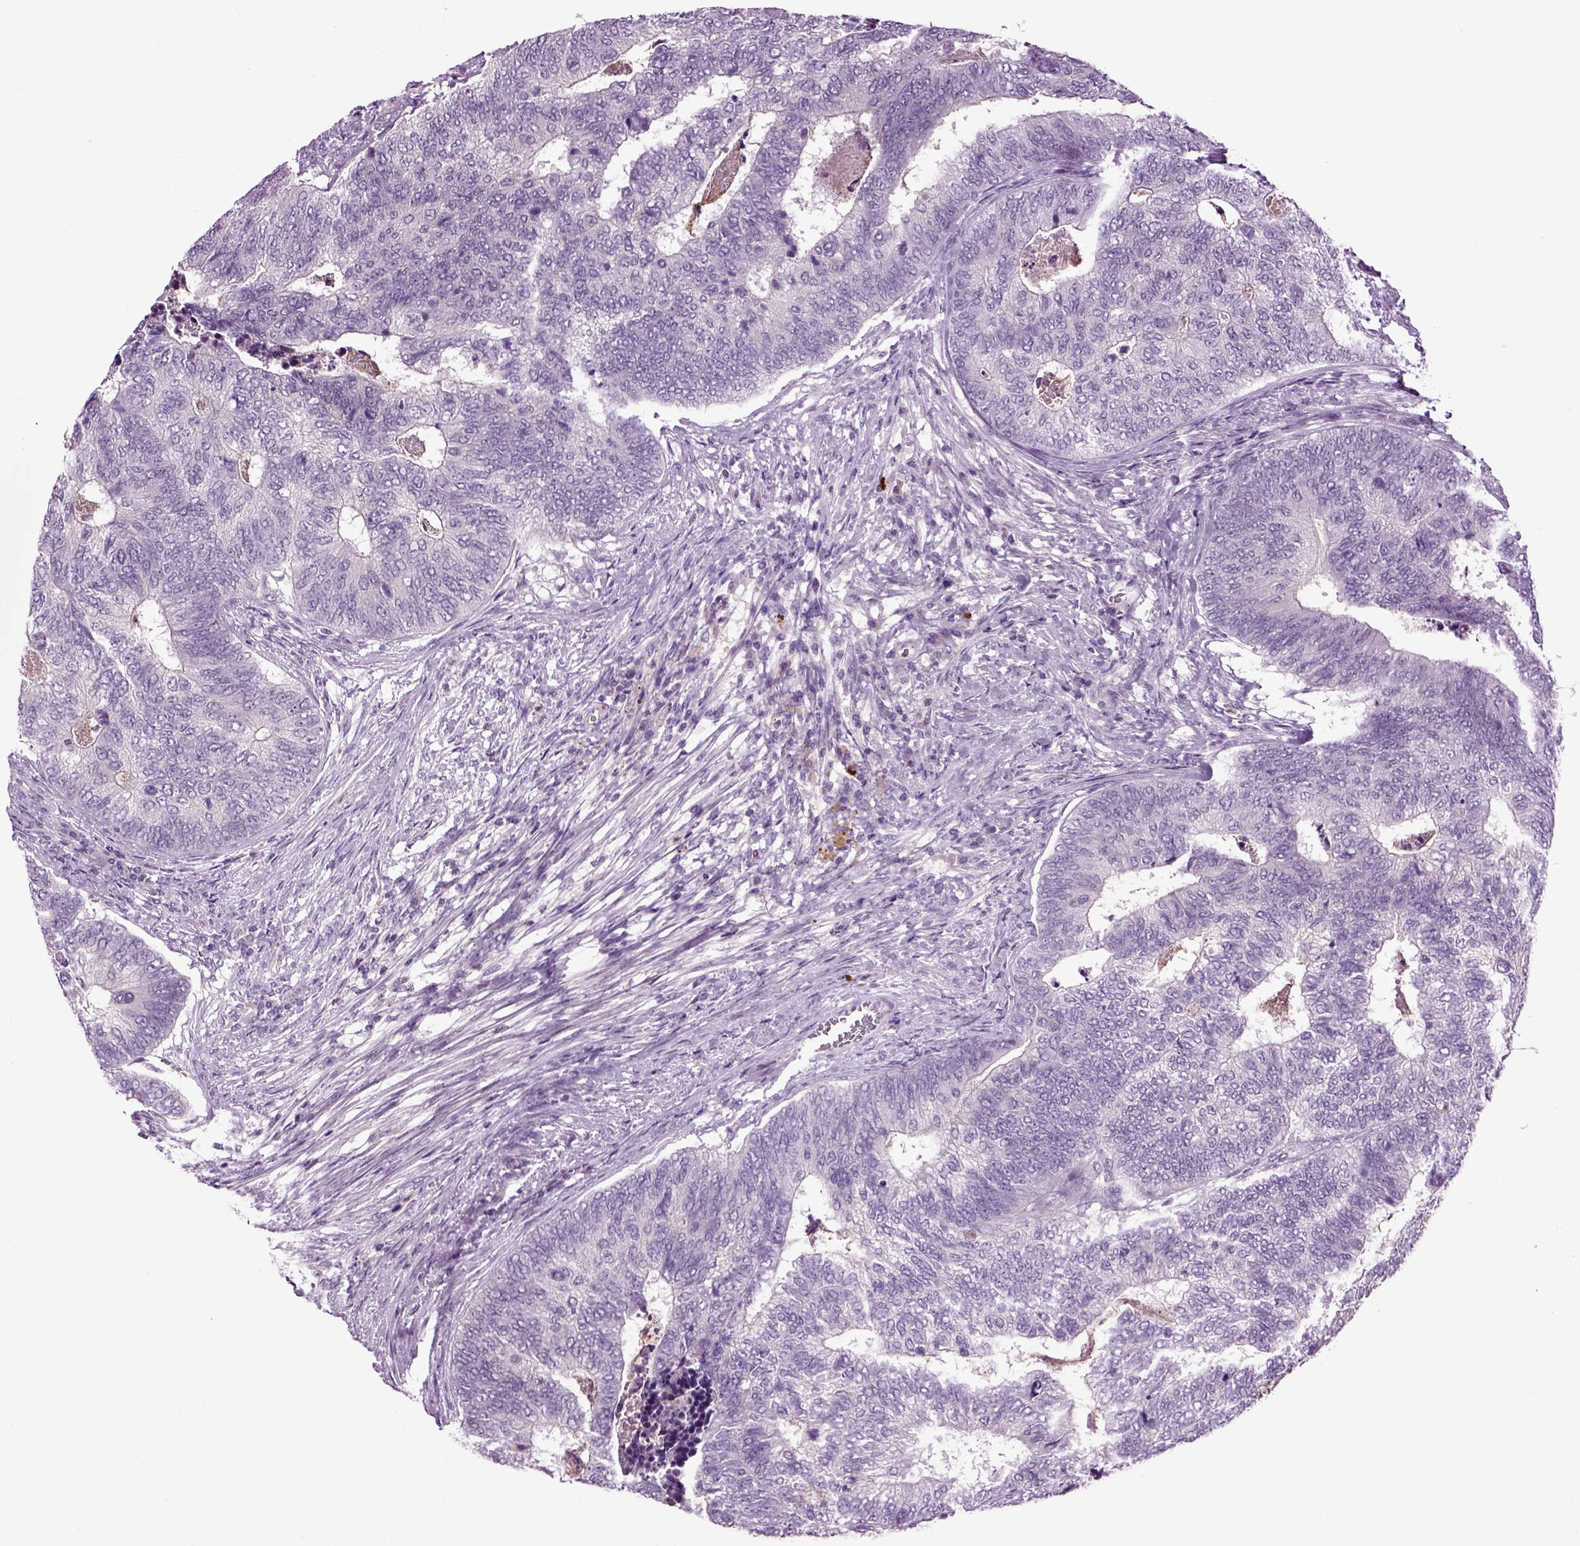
{"staining": {"intensity": "negative", "quantity": "none", "location": "none"}, "tissue": "colorectal cancer", "cell_type": "Tumor cells", "image_type": "cancer", "snomed": [{"axis": "morphology", "description": "Adenocarcinoma, NOS"}, {"axis": "topography", "description": "Colon"}], "caption": "A histopathology image of human colorectal cancer is negative for staining in tumor cells.", "gene": "FGF11", "patient": {"sex": "female", "age": 67}}